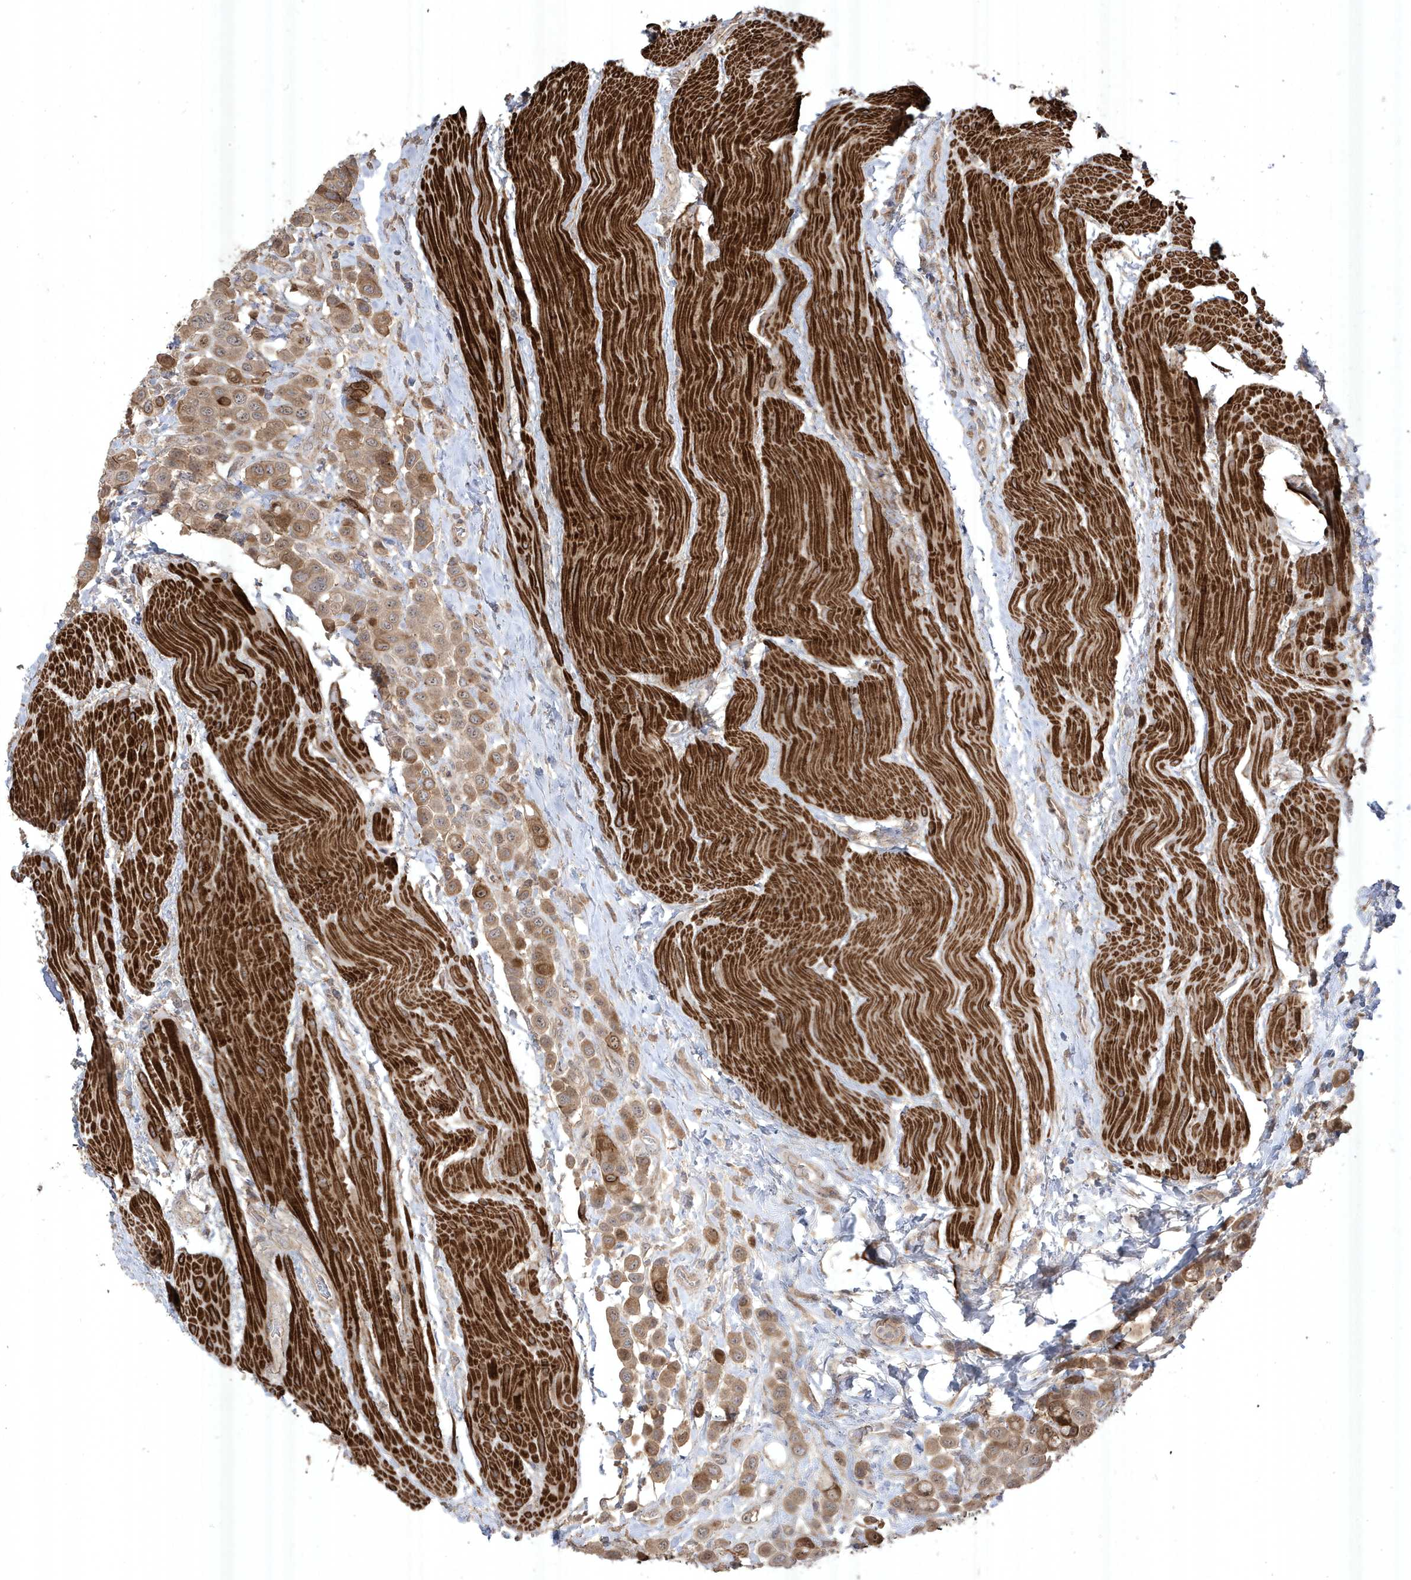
{"staining": {"intensity": "moderate", "quantity": ">75%", "location": "cytoplasmic/membranous"}, "tissue": "urothelial cancer", "cell_type": "Tumor cells", "image_type": "cancer", "snomed": [{"axis": "morphology", "description": "Urothelial carcinoma, High grade"}, {"axis": "topography", "description": "Urinary bladder"}], "caption": "This histopathology image demonstrates IHC staining of urothelial carcinoma (high-grade), with medium moderate cytoplasmic/membranous expression in approximately >75% of tumor cells.", "gene": "CETN3", "patient": {"sex": "male", "age": 50}}